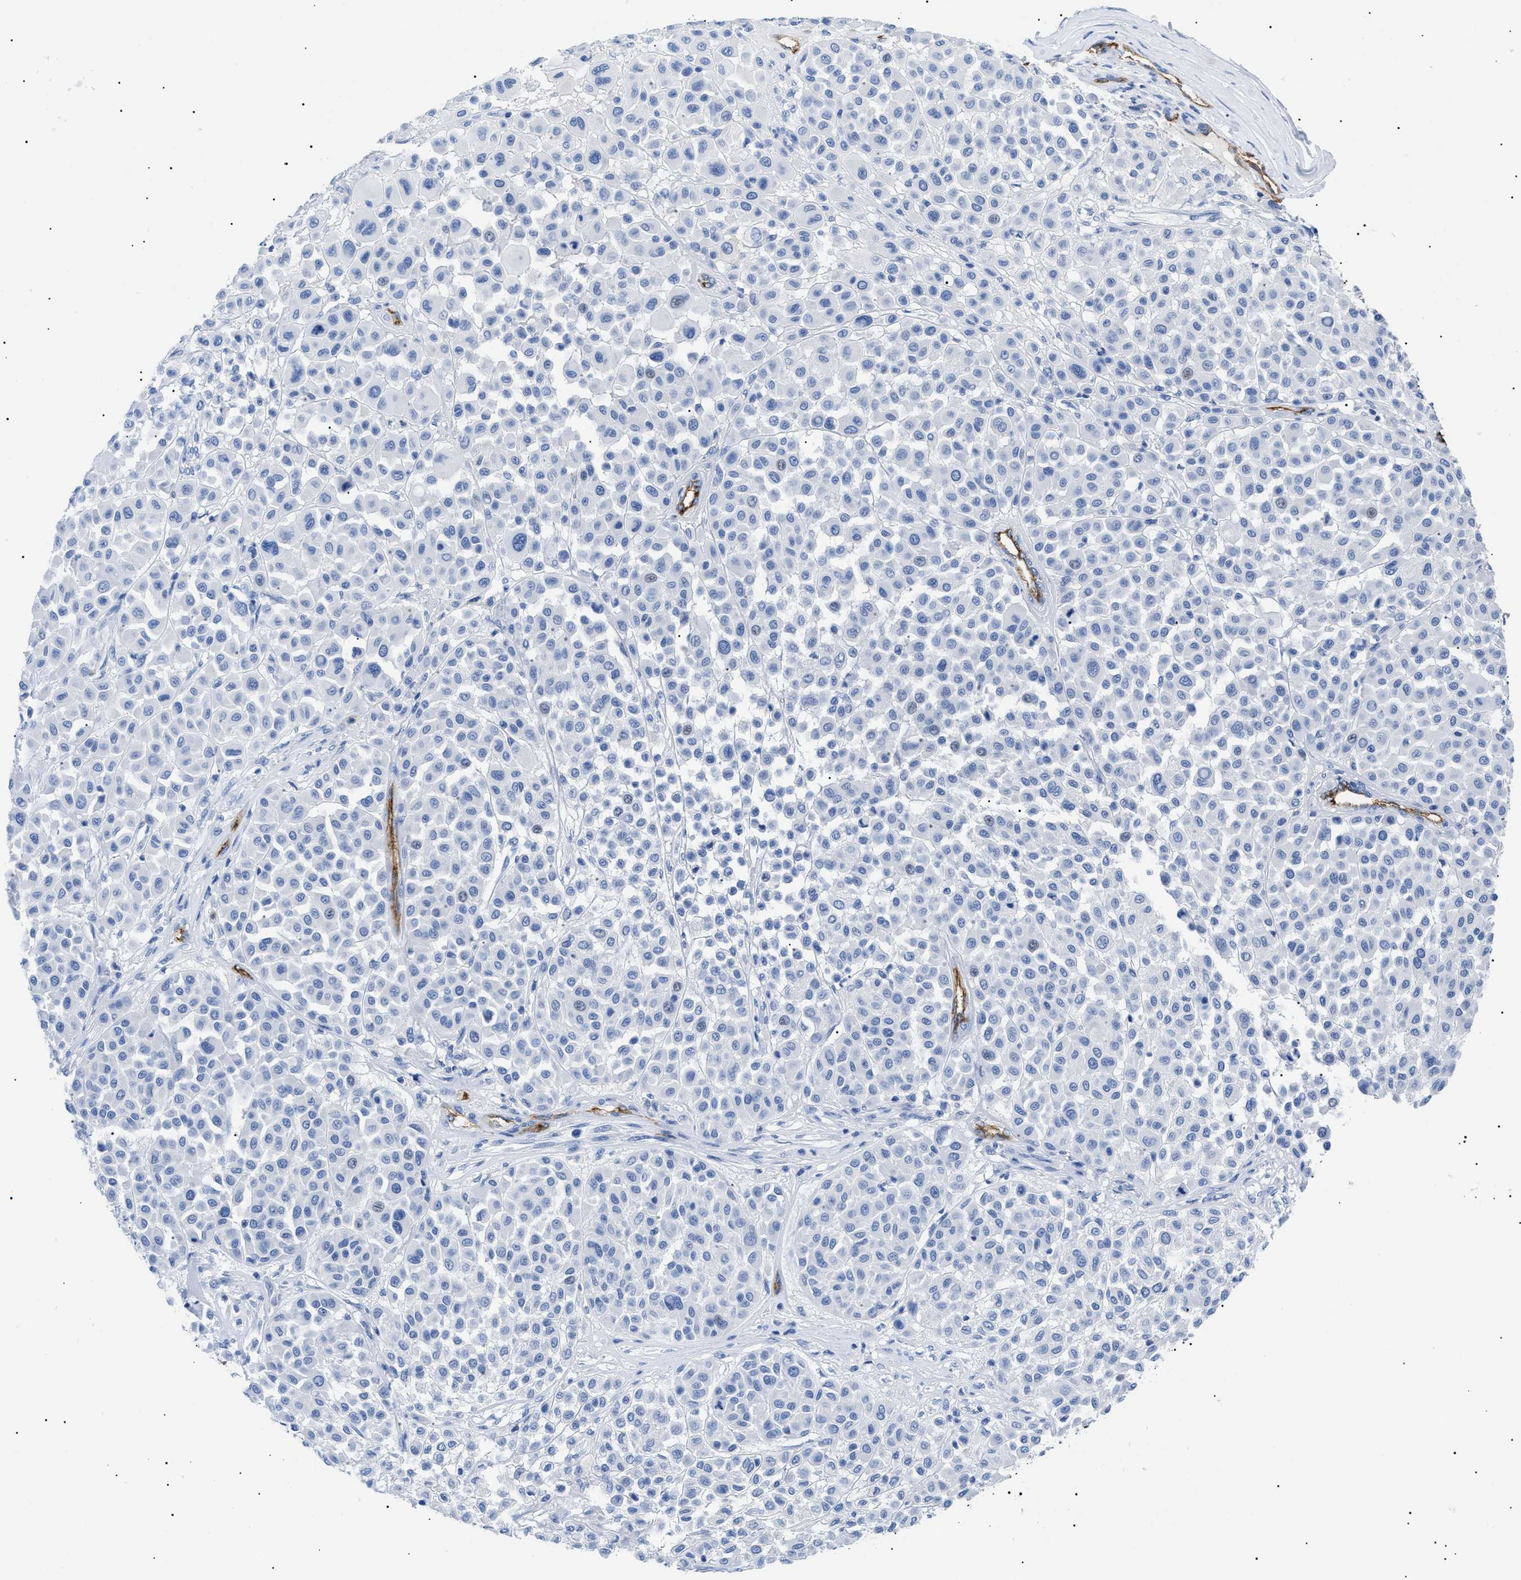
{"staining": {"intensity": "negative", "quantity": "none", "location": "none"}, "tissue": "melanoma", "cell_type": "Tumor cells", "image_type": "cancer", "snomed": [{"axis": "morphology", "description": "Malignant melanoma, Metastatic site"}, {"axis": "topography", "description": "Soft tissue"}], "caption": "Melanoma stained for a protein using IHC exhibits no staining tumor cells.", "gene": "PODXL", "patient": {"sex": "male", "age": 41}}